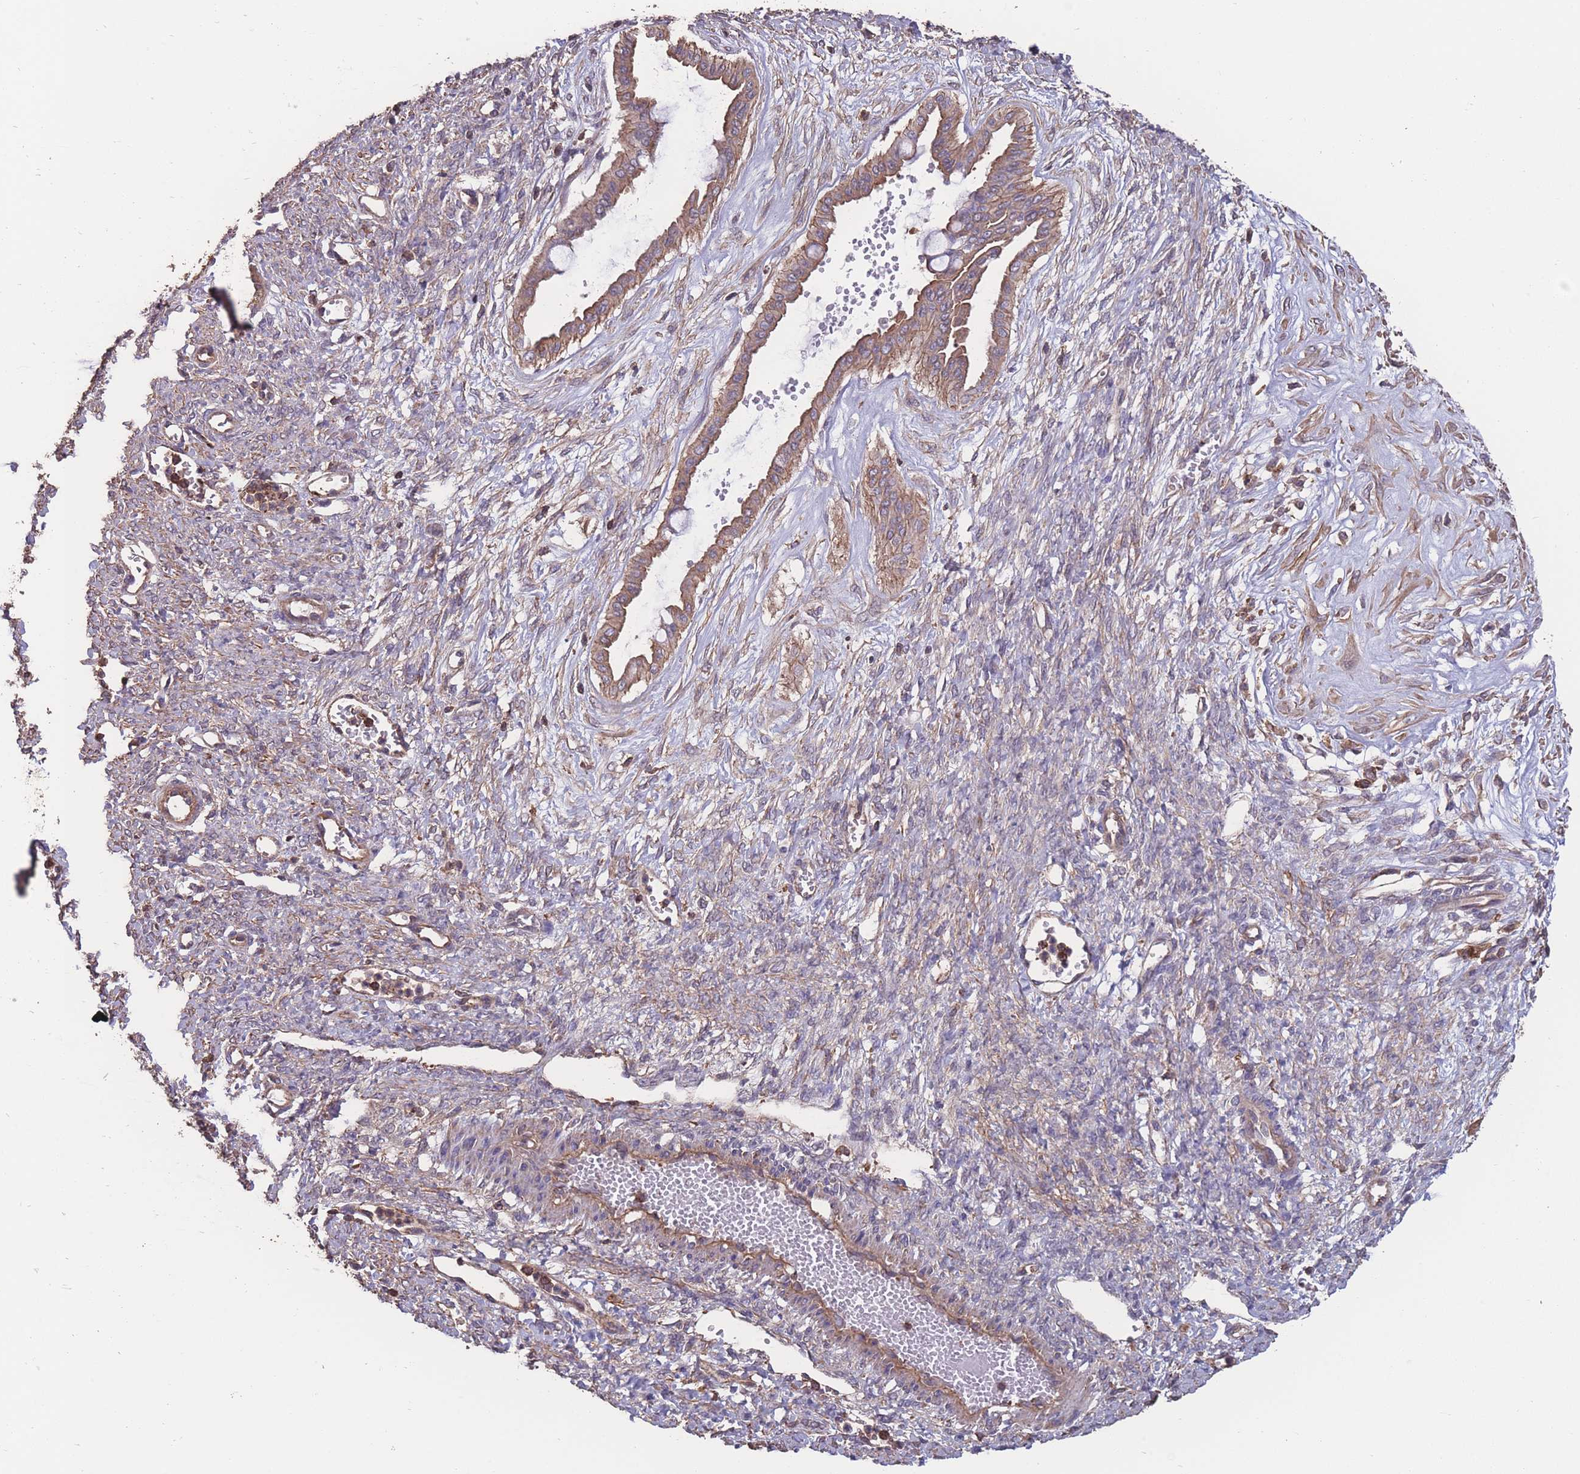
{"staining": {"intensity": "moderate", "quantity": ">75%", "location": "cytoplasmic/membranous"}, "tissue": "ovarian cancer", "cell_type": "Tumor cells", "image_type": "cancer", "snomed": [{"axis": "morphology", "description": "Cystadenocarcinoma, mucinous, NOS"}, {"axis": "topography", "description": "Ovary"}], "caption": "Protein staining demonstrates moderate cytoplasmic/membranous expression in approximately >75% of tumor cells in ovarian cancer.", "gene": "NUDT21", "patient": {"sex": "female", "age": 73}}